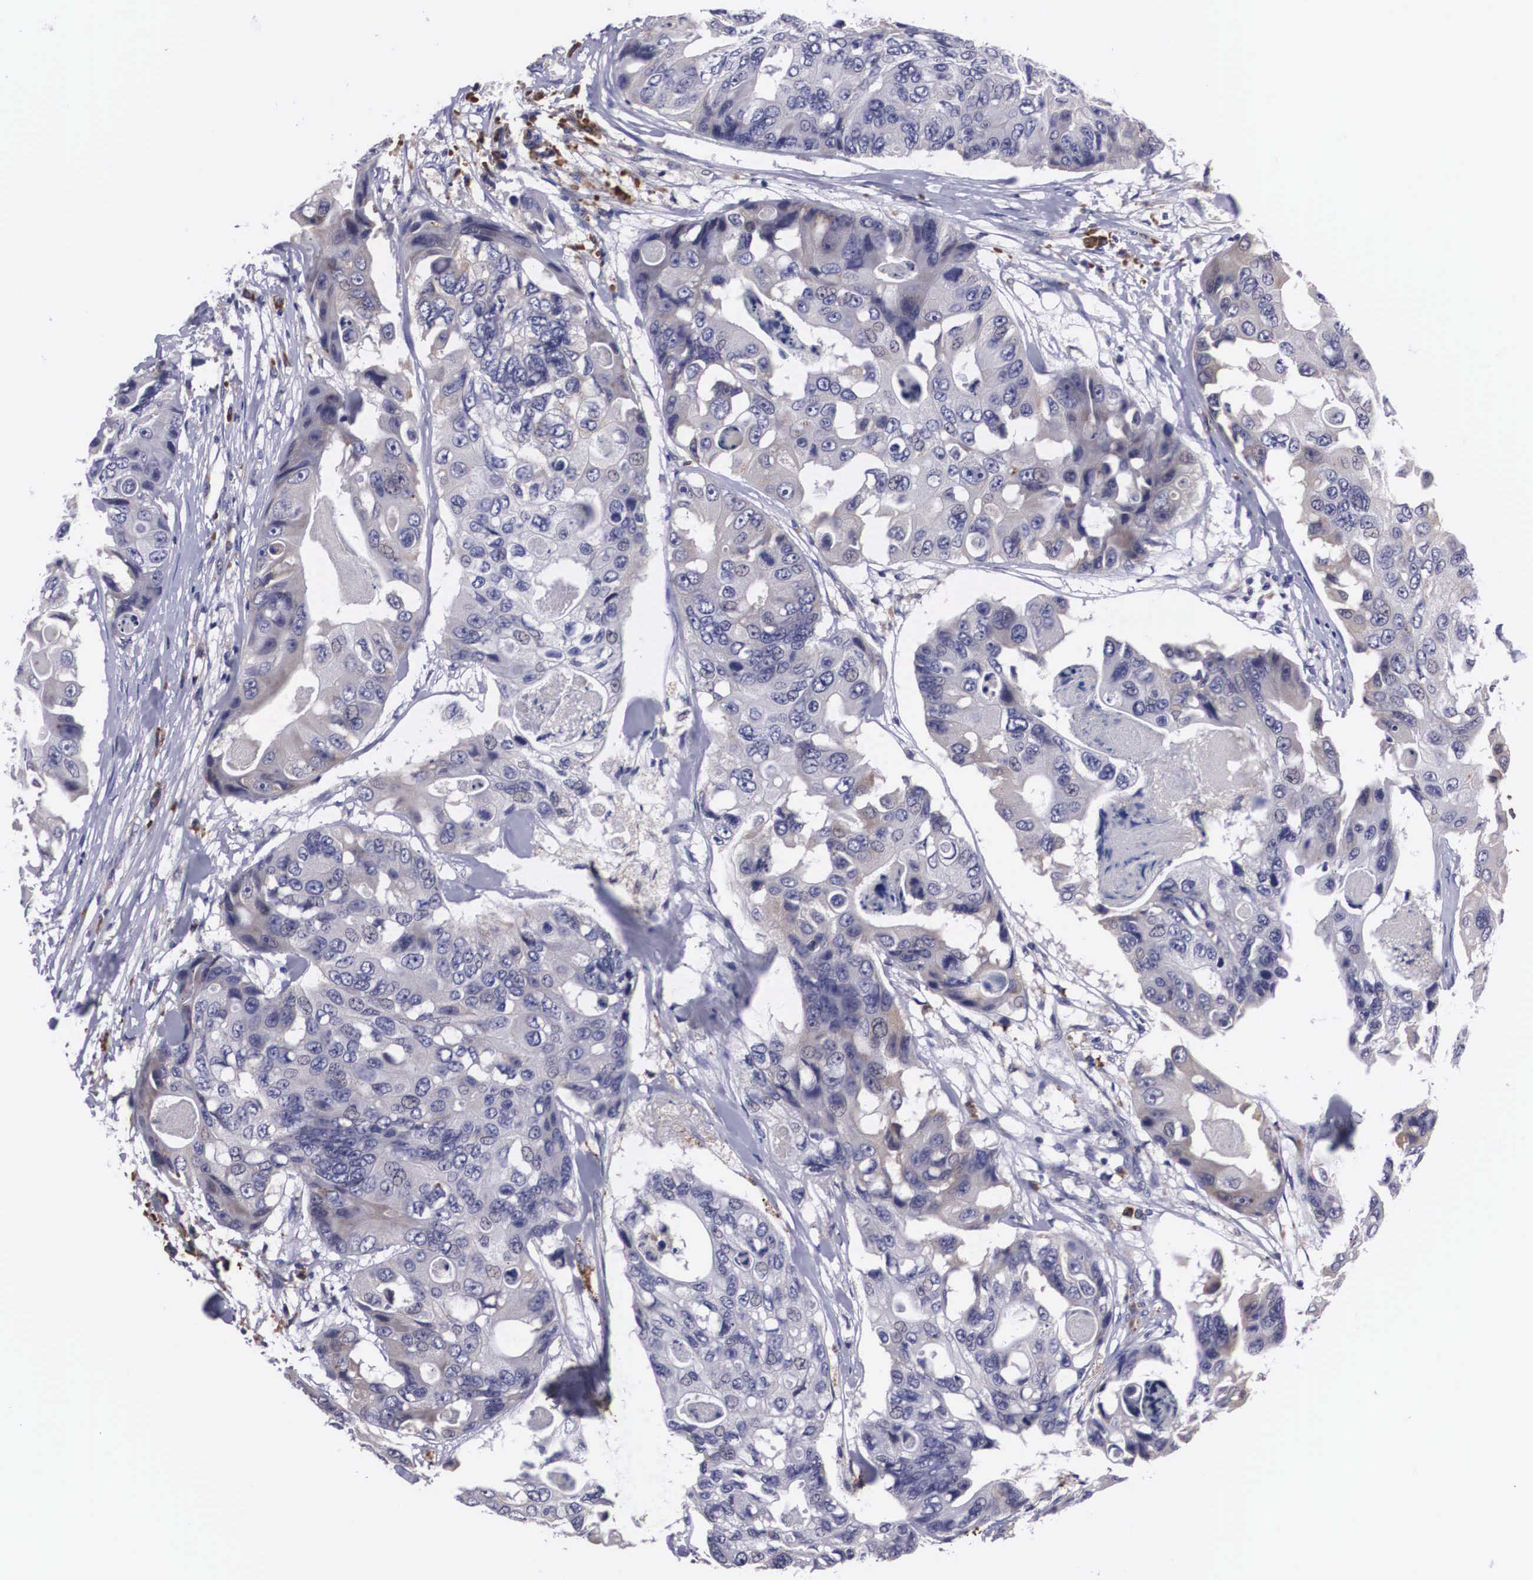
{"staining": {"intensity": "negative", "quantity": "none", "location": "none"}, "tissue": "colorectal cancer", "cell_type": "Tumor cells", "image_type": "cancer", "snomed": [{"axis": "morphology", "description": "Adenocarcinoma, NOS"}, {"axis": "topography", "description": "Colon"}], "caption": "IHC of human colorectal cancer reveals no staining in tumor cells. The staining was performed using DAB to visualize the protein expression in brown, while the nuclei were stained in blue with hematoxylin (Magnification: 20x).", "gene": "CRELD2", "patient": {"sex": "female", "age": 86}}